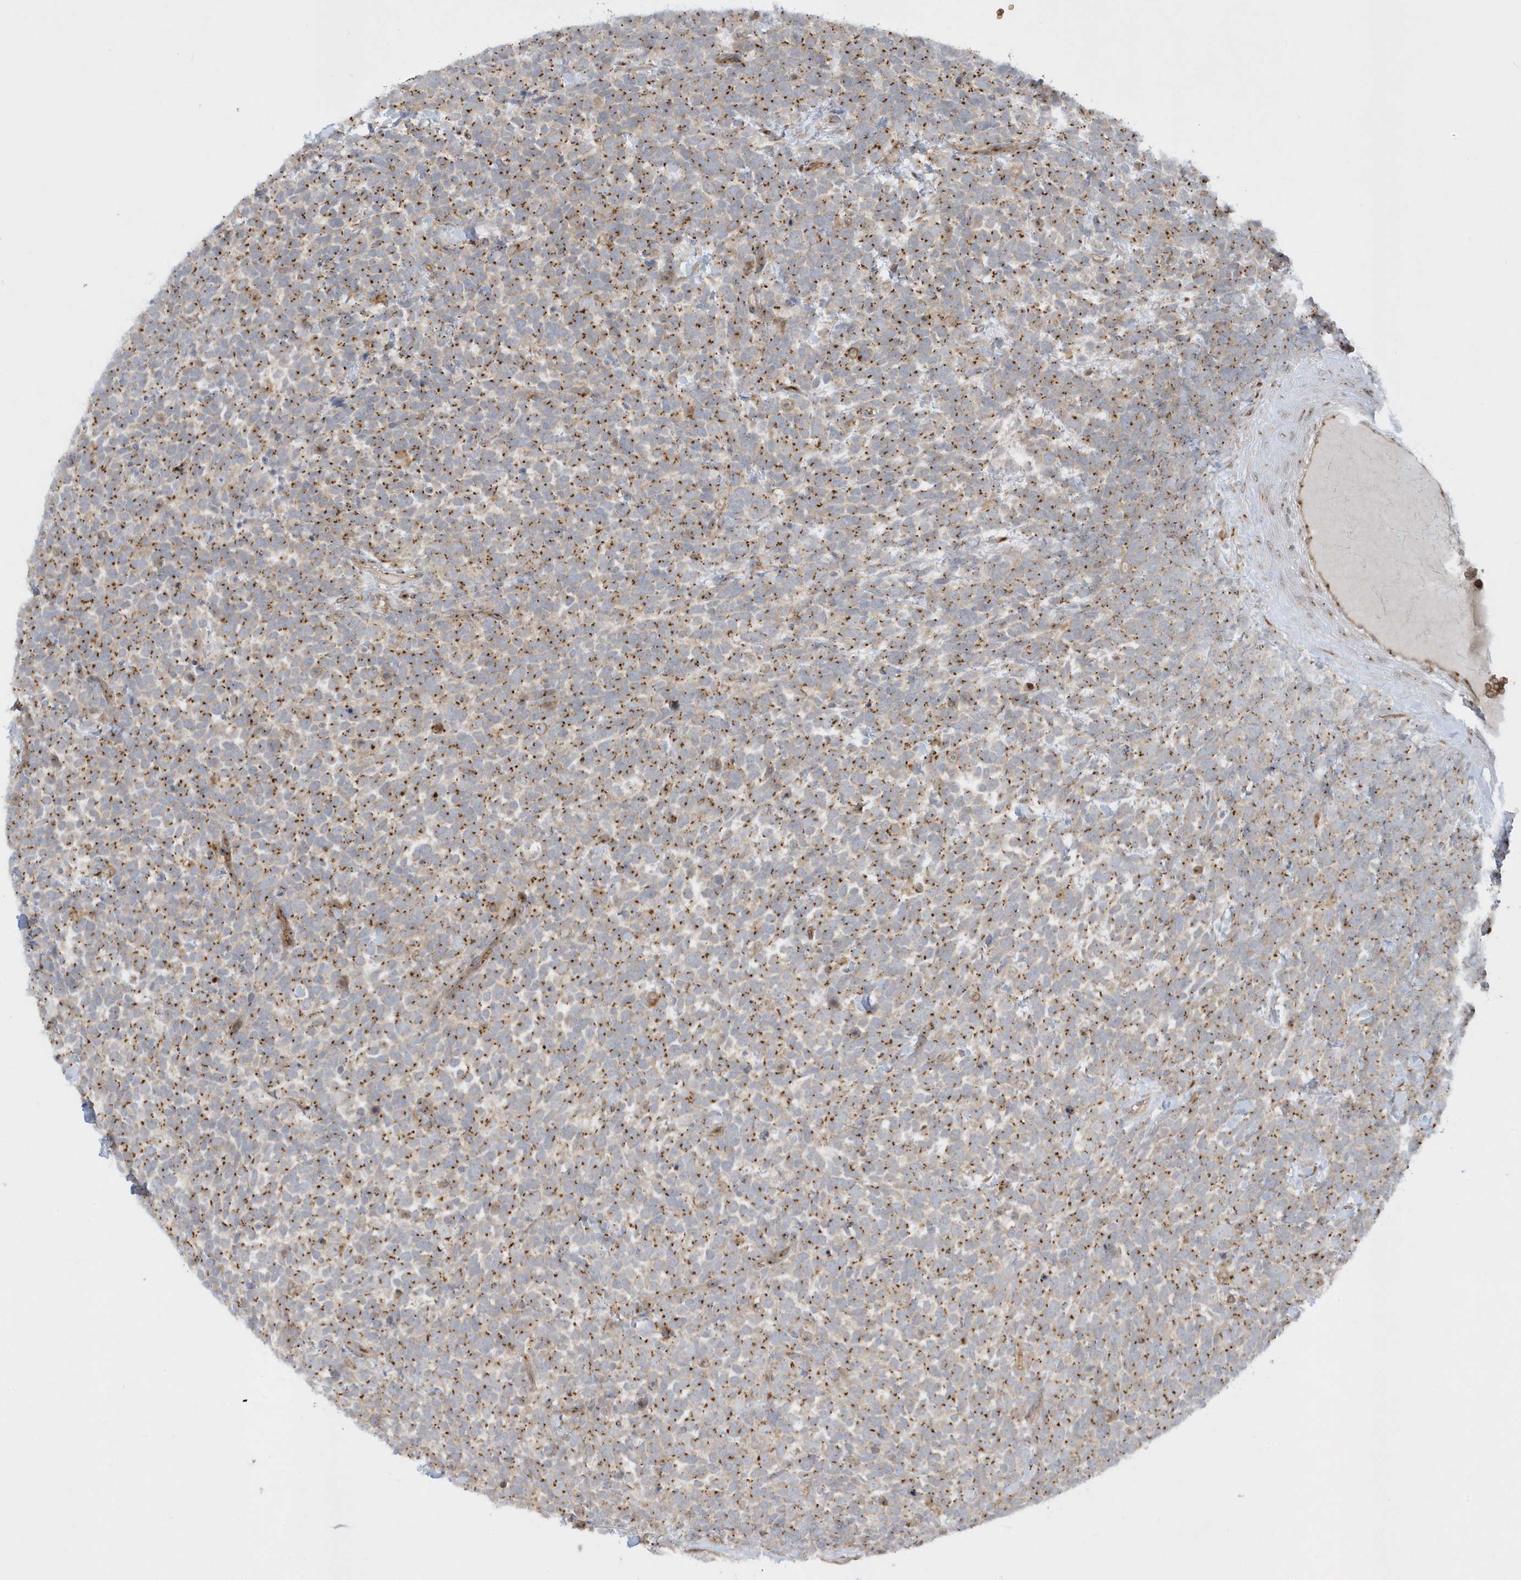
{"staining": {"intensity": "moderate", "quantity": ">75%", "location": "cytoplasmic/membranous"}, "tissue": "urothelial cancer", "cell_type": "Tumor cells", "image_type": "cancer", "snomed": [{"axis": "morphology", "description": "Urothelial carcinoma, High grade"}, {"axis": "topography", "description": "Urinary bladder"}], "caption": "A histopathology image showing moderate cytoplasmic/membranous expression in approximately >75% of tumor cells in high-grade urothelial carcinoma, as visualized by brown immunohistochemical staining.", "gene": "RPP40", "patient": {"sex": "female", "age": 82}}